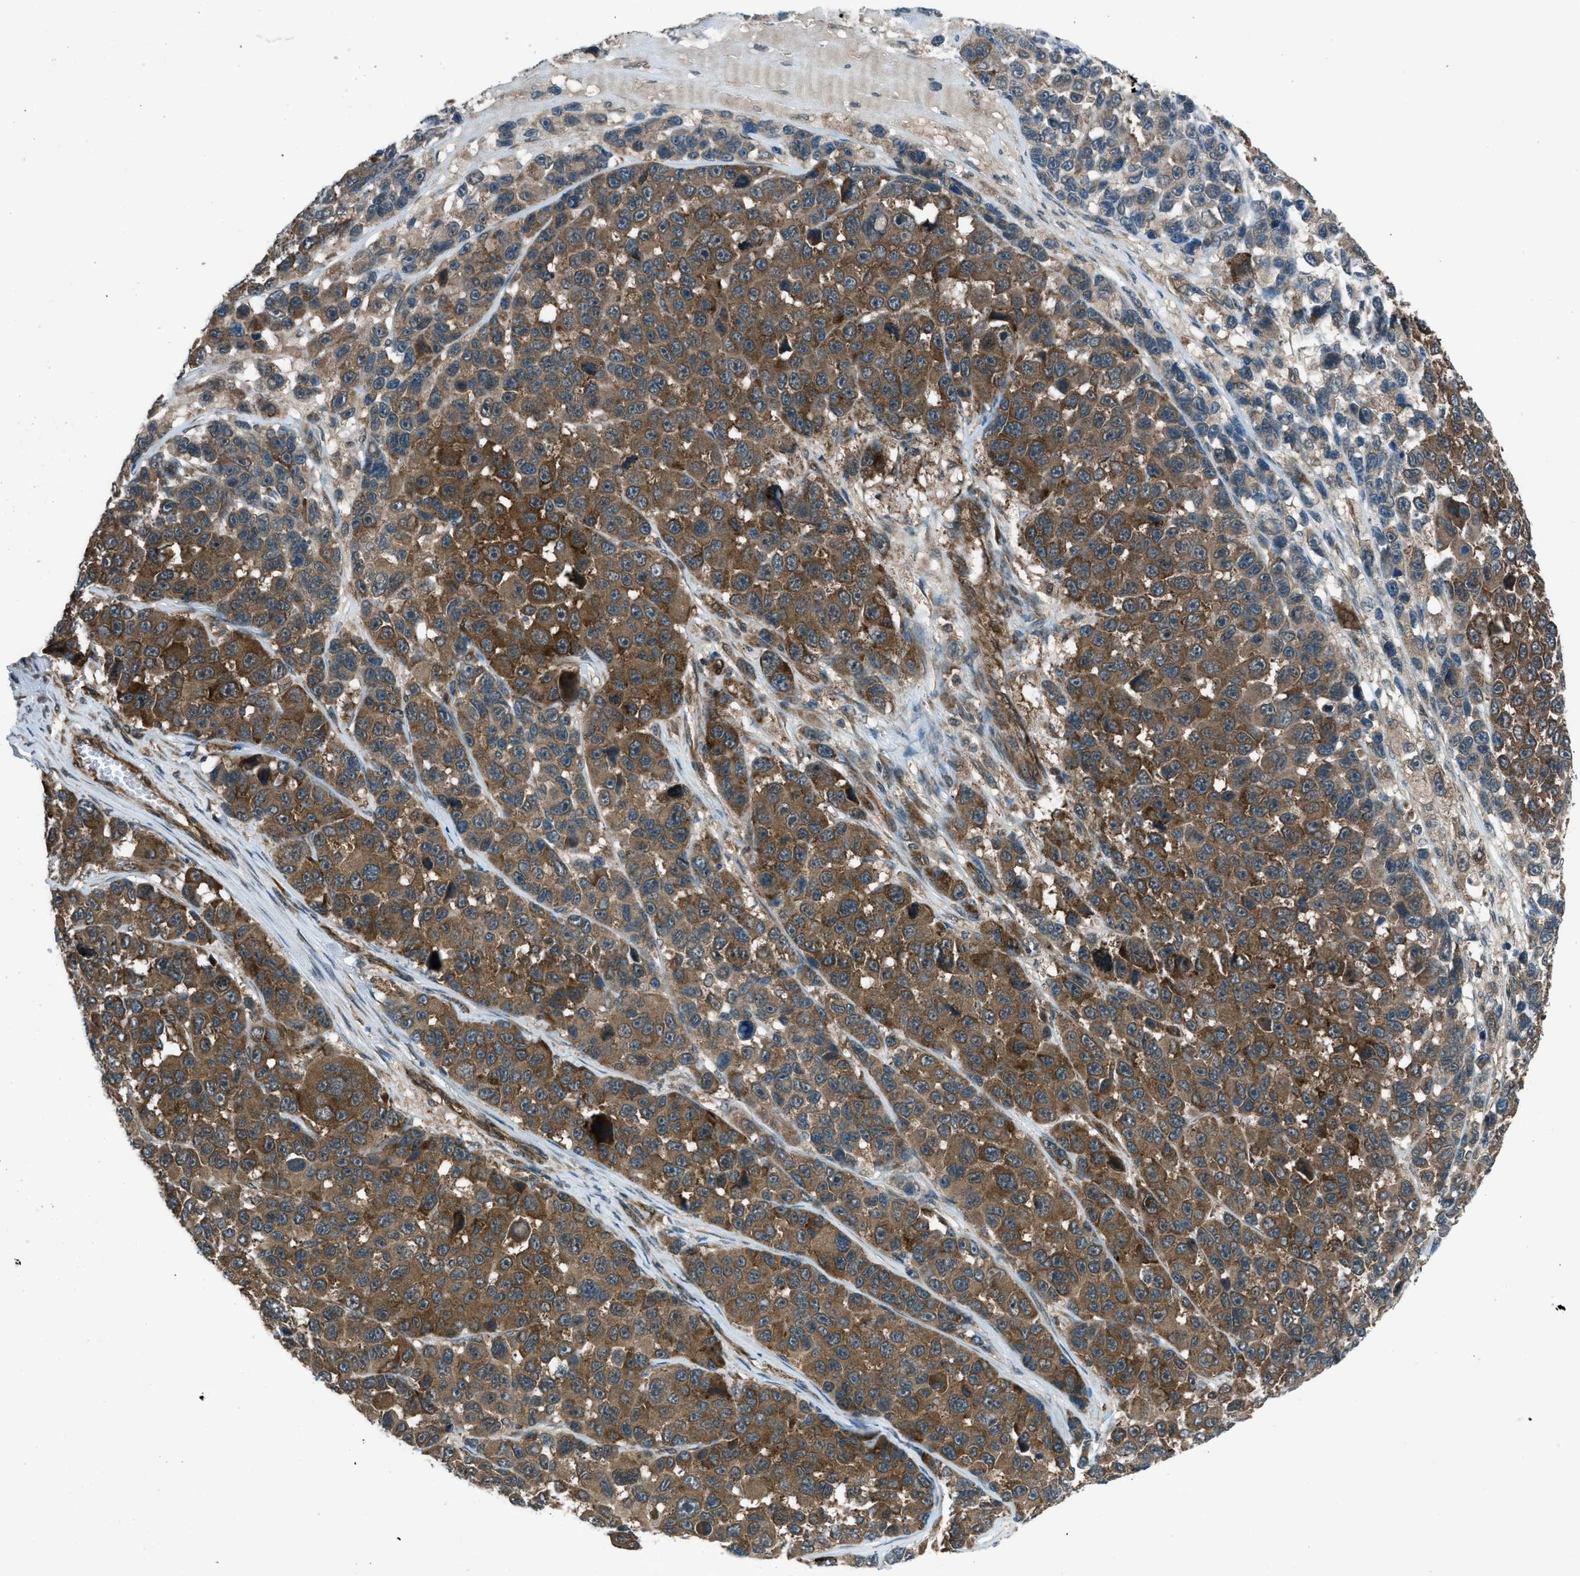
{"staining": {"intensity": "moderate", "quantity": ">75%", "location": "cytoplasmic/membranous"}, "tissue": "melanoma", "cell_type": "Tumor cells", "image_type": "cancer", "snomed": [{"axis": "morphology", "description": "Malignant melanoma, NOS"}, {"axis": "topography", "description": "Skin"}], "caption": "Brown immunohistochemical staining in melanoma demonstrates moderate cytoplasmic/membranous staining in about >75% of tumor cells.", "gene": "ASAP2", "patient": {"sex": "male", "age": 53}}